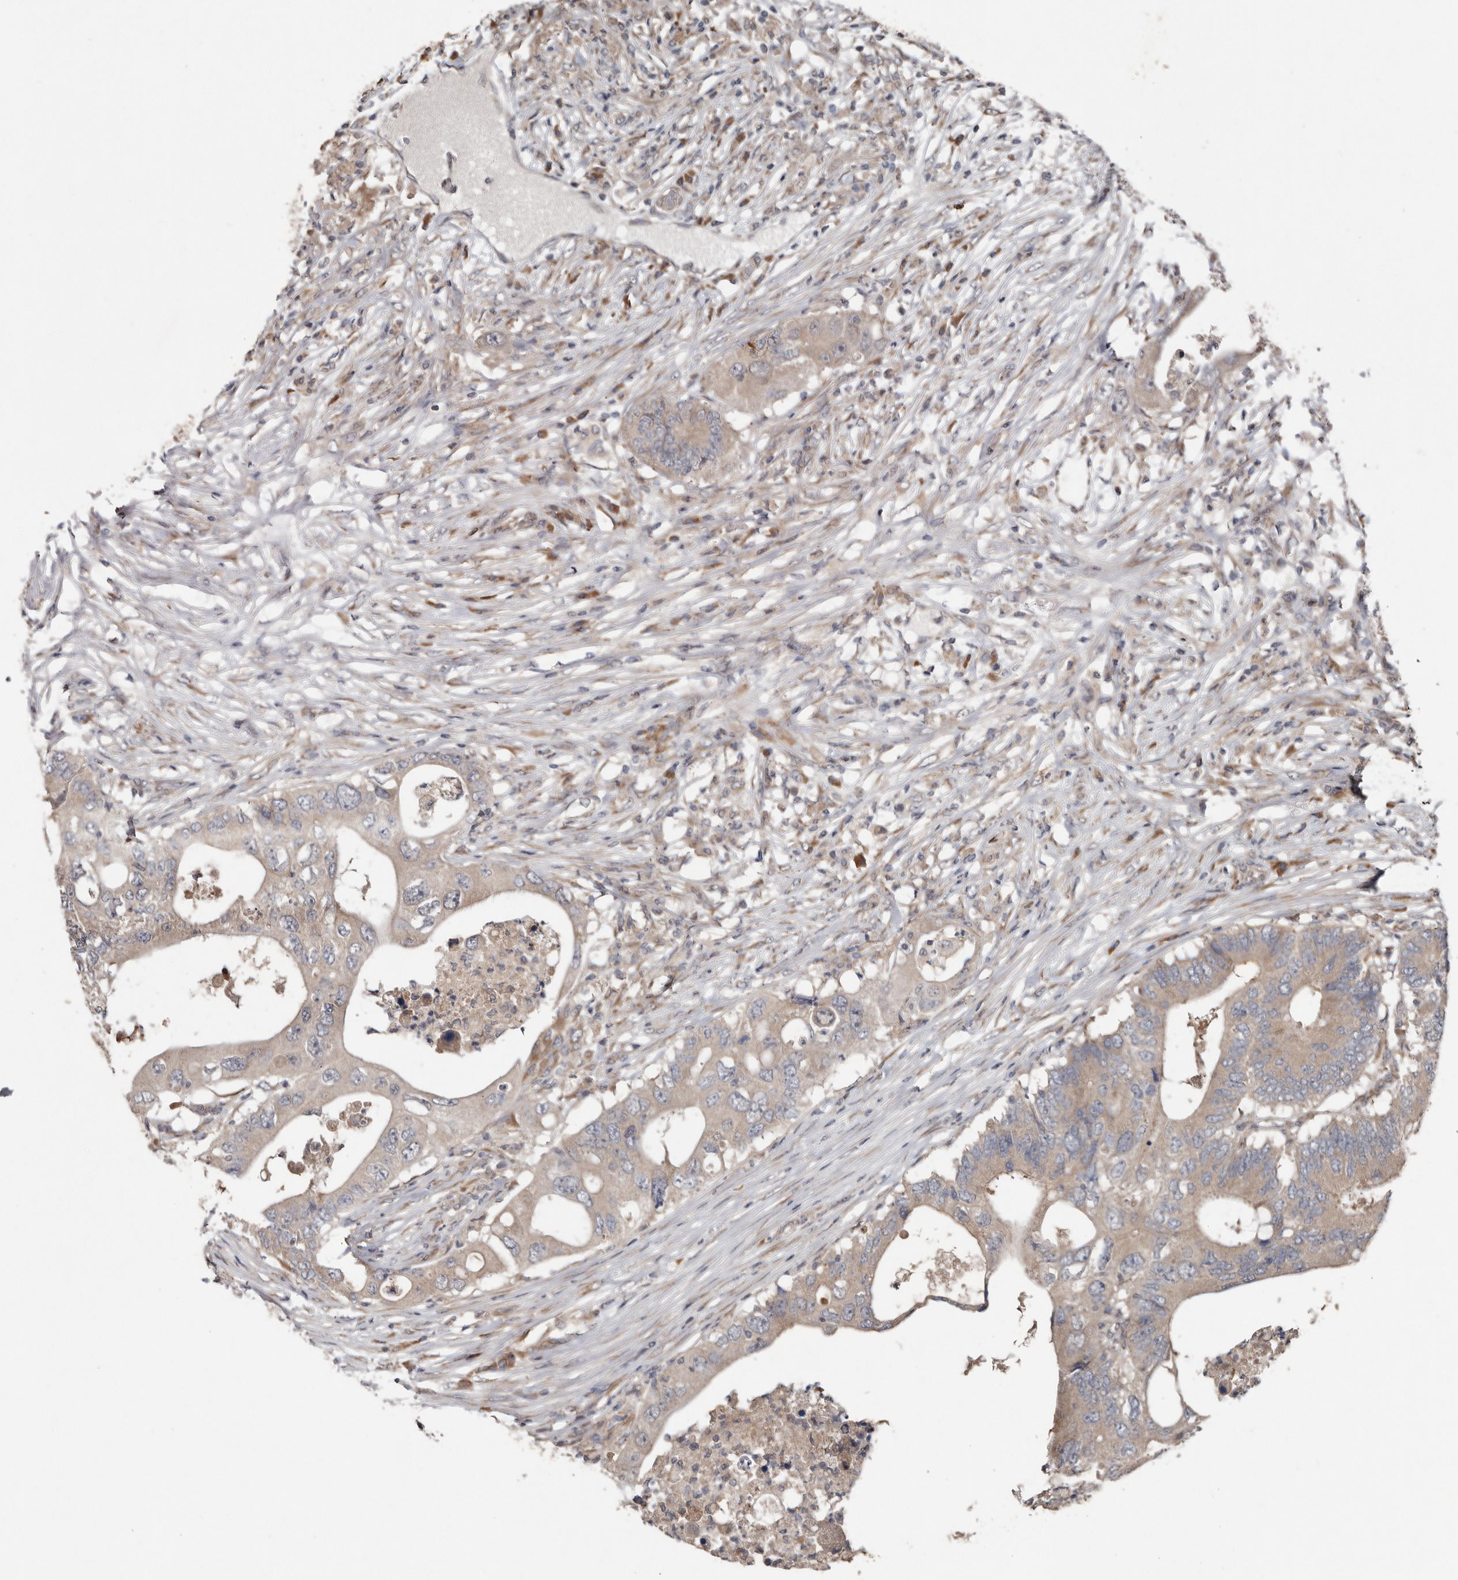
{"staining": {"intensity": "weak", "quantity": "25%-75%", "location": "cytoplasmic/membranous"}, "tissue": "colorectal cancer", "cell_type": "Tumor cells", "image_type": "cancer", "snomed": [{"axis": "morphology", "description": "Adenocarcinoma, NOS"}, {"axis": "topography", "description": "Colon"}], "caption": "Human adenocarcinoma (colorectal) stained for a protein (brown) exhibits weak cytoplasmic/membranous positive expression in about 25%-75% of tumor cells.", "gene": "CHML", "patient": {"sex": "male", "age": 71}}